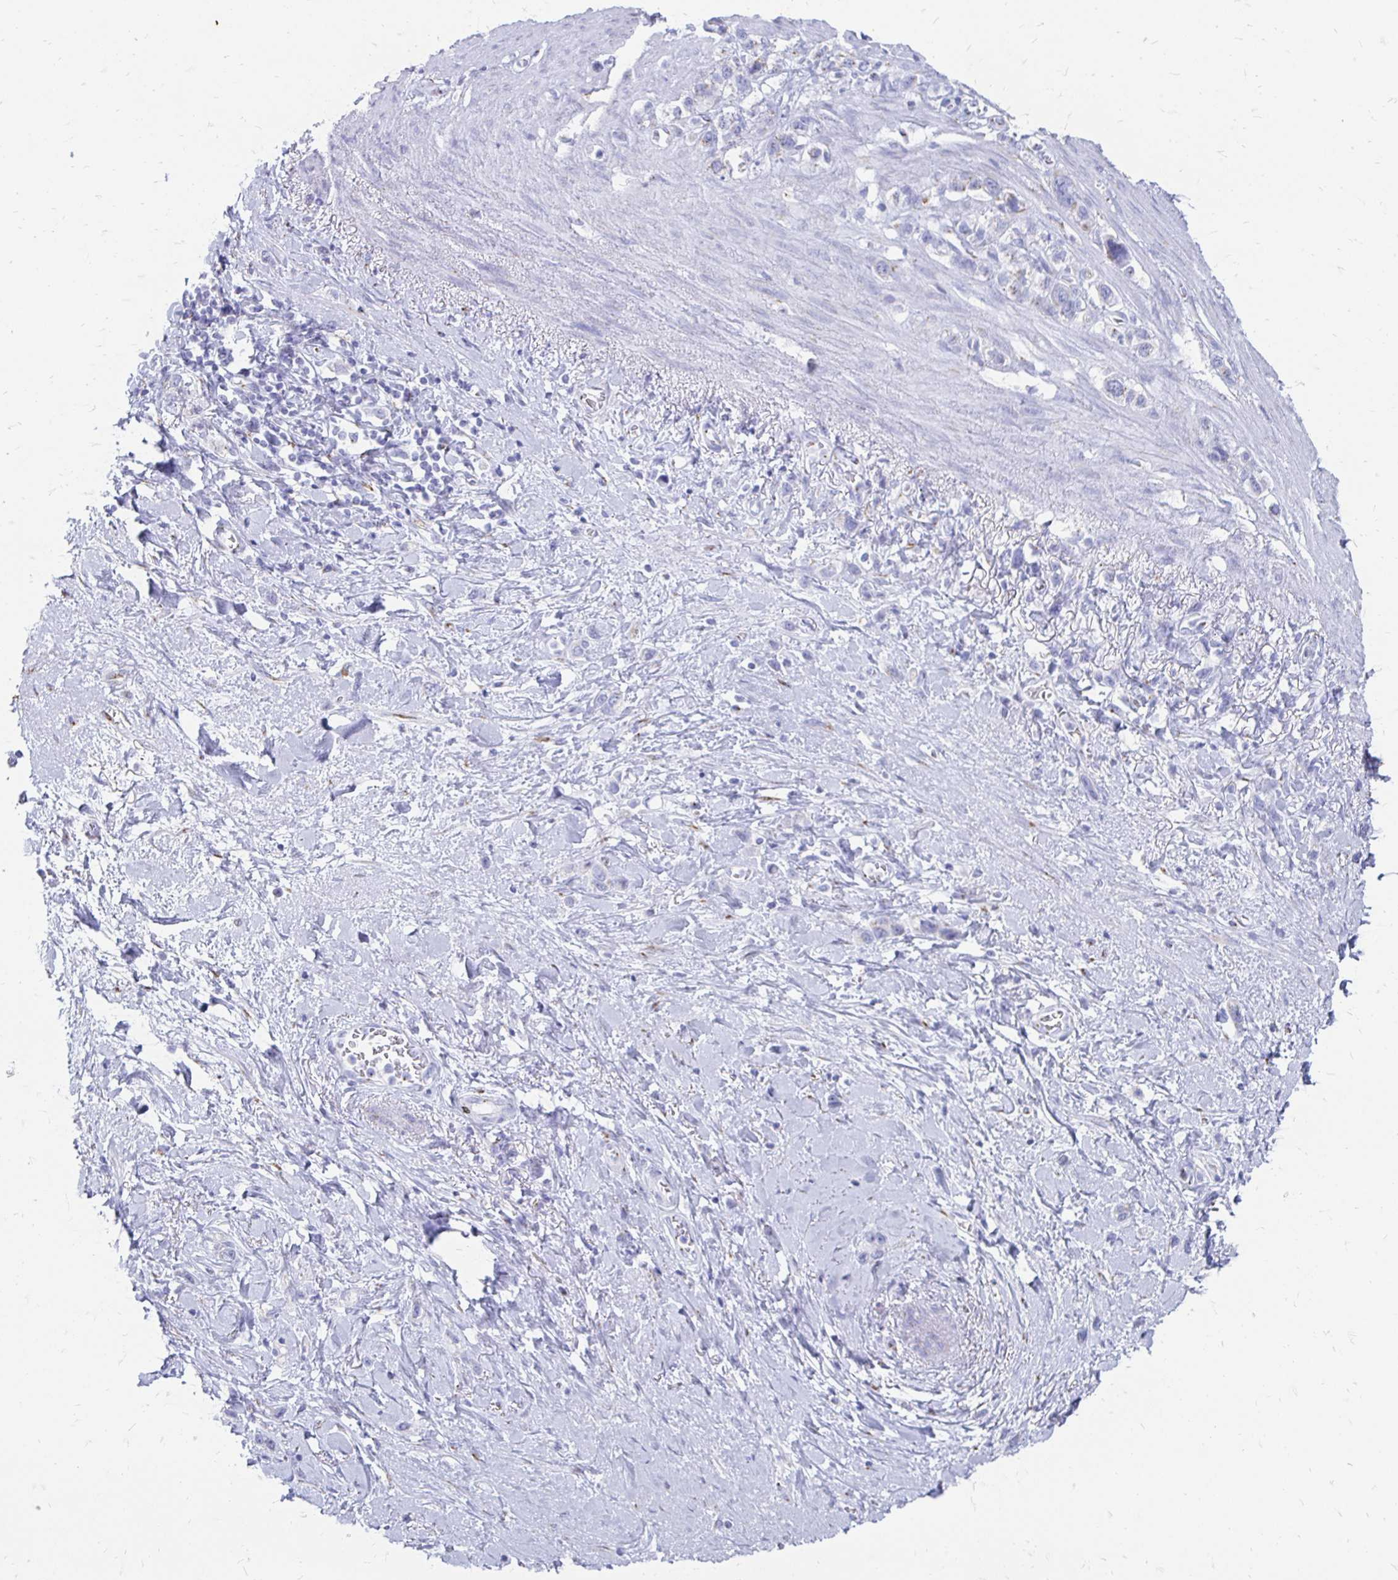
{"staining": {"intensity": "negative", "quantity": "none", "location": "none"}, "tissue": "stomach cancer", "cell_type": "Tumor cells", "image_type": "cancer", "snomed": [{"axis": "morphology", "description": "Adenocarcinoma, NOS"}, {"axis": "topography", "description": "Stomach"}], "caption": "Immunohistochemistry (IHC) of human stomach cancer shows no expression in tumor cells.", "gene": "PAGE4", "patient": {"sex": "female", "age": 65}}